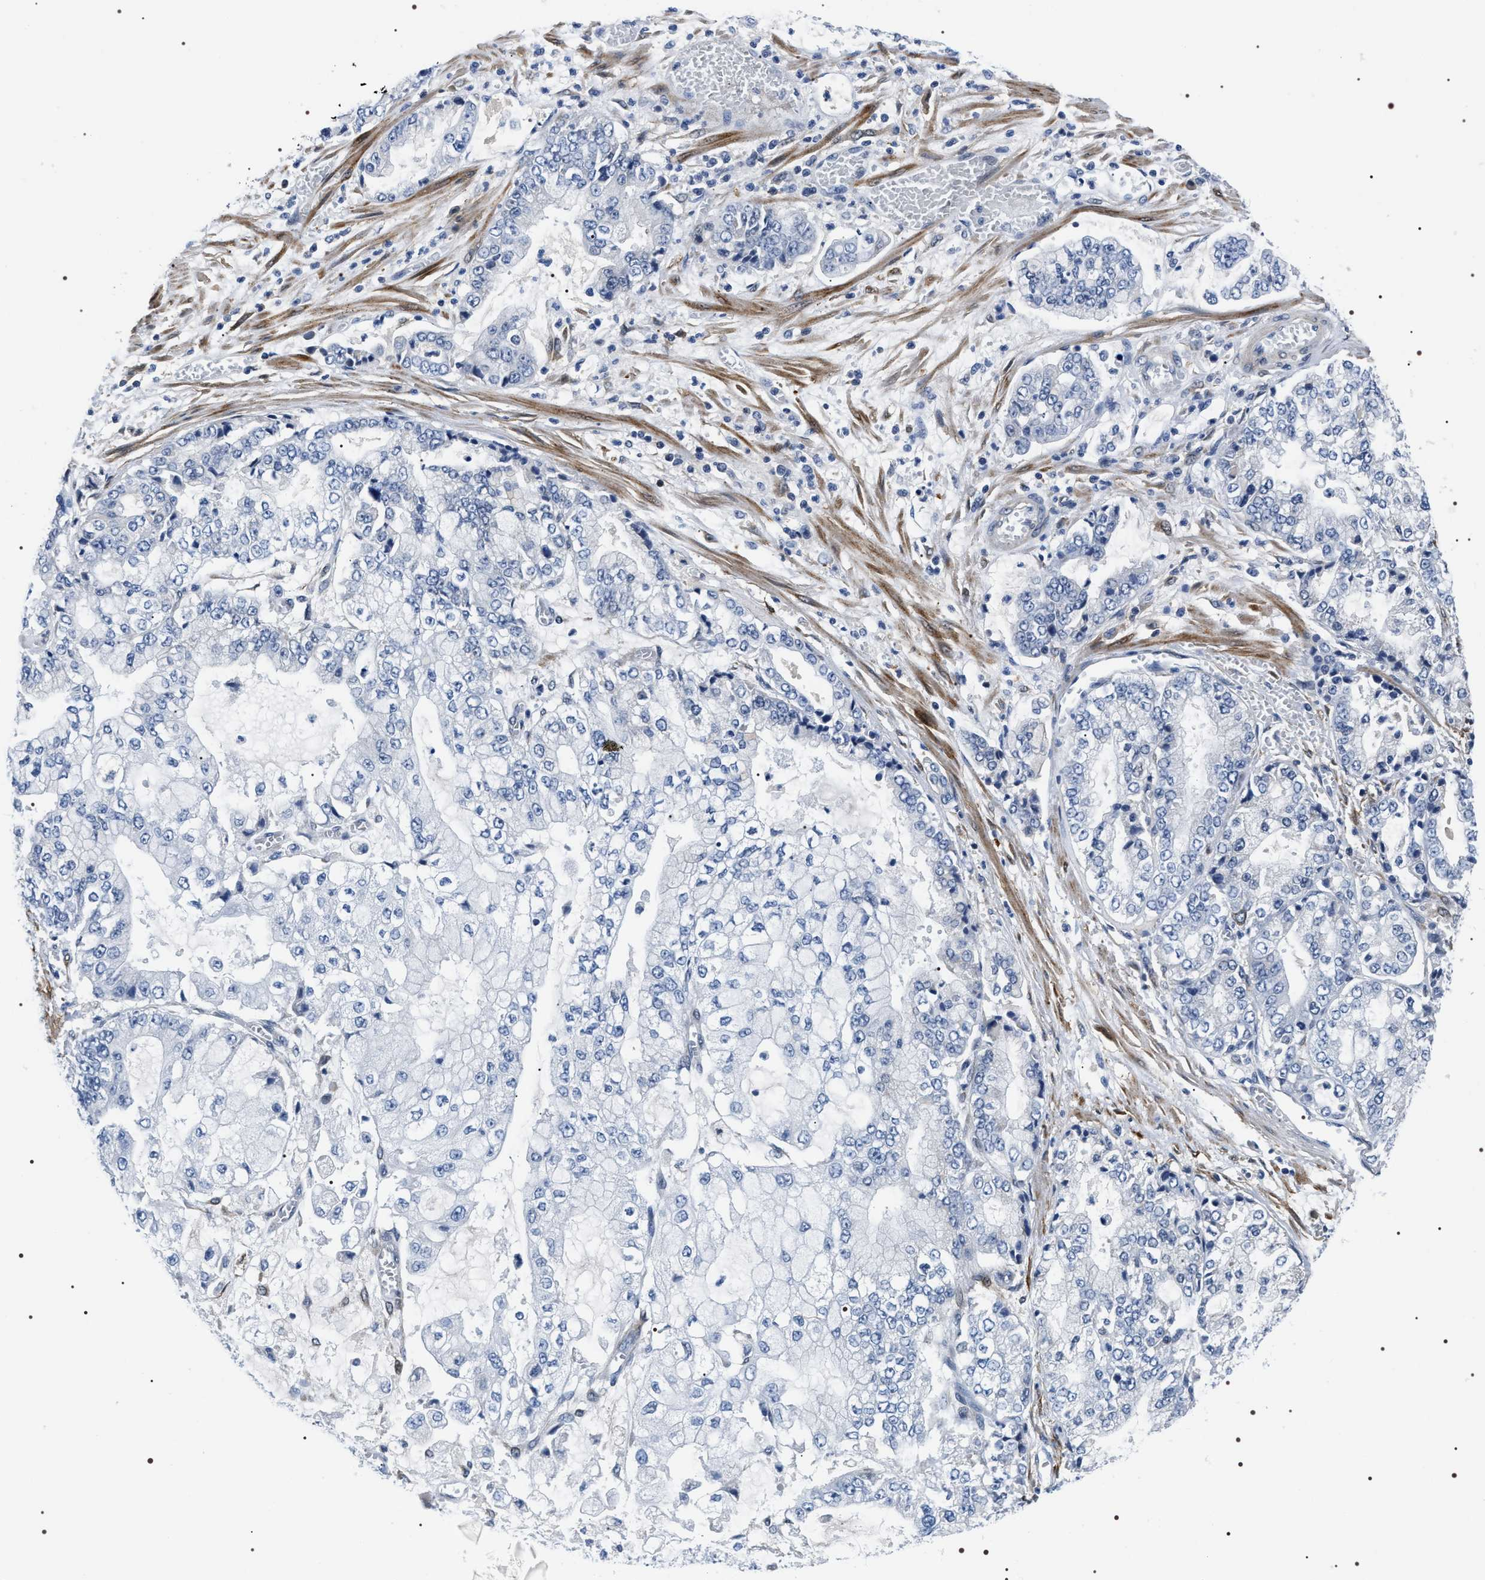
{"staining": {"intensity": "negative", "quantity": "none", "location": "none"}, "tissue": "stomach cancer", "cell_type": "Tumor cells", "image_type": "cancer", "snomed": [{"axis": "morphology", "description": "Adenocarcinoma, NOS"}, {"axis": "topography", "description": "Stomach"}], "caption": "Immunohistochemistry (IHC) micrograph of stomach cancer (adenocarcinoma) stained for a protein (brown), which demonstrates no staining in tumor cells.", "gene": "BAG2", "patient": {"sex": "male", "age": 76}}